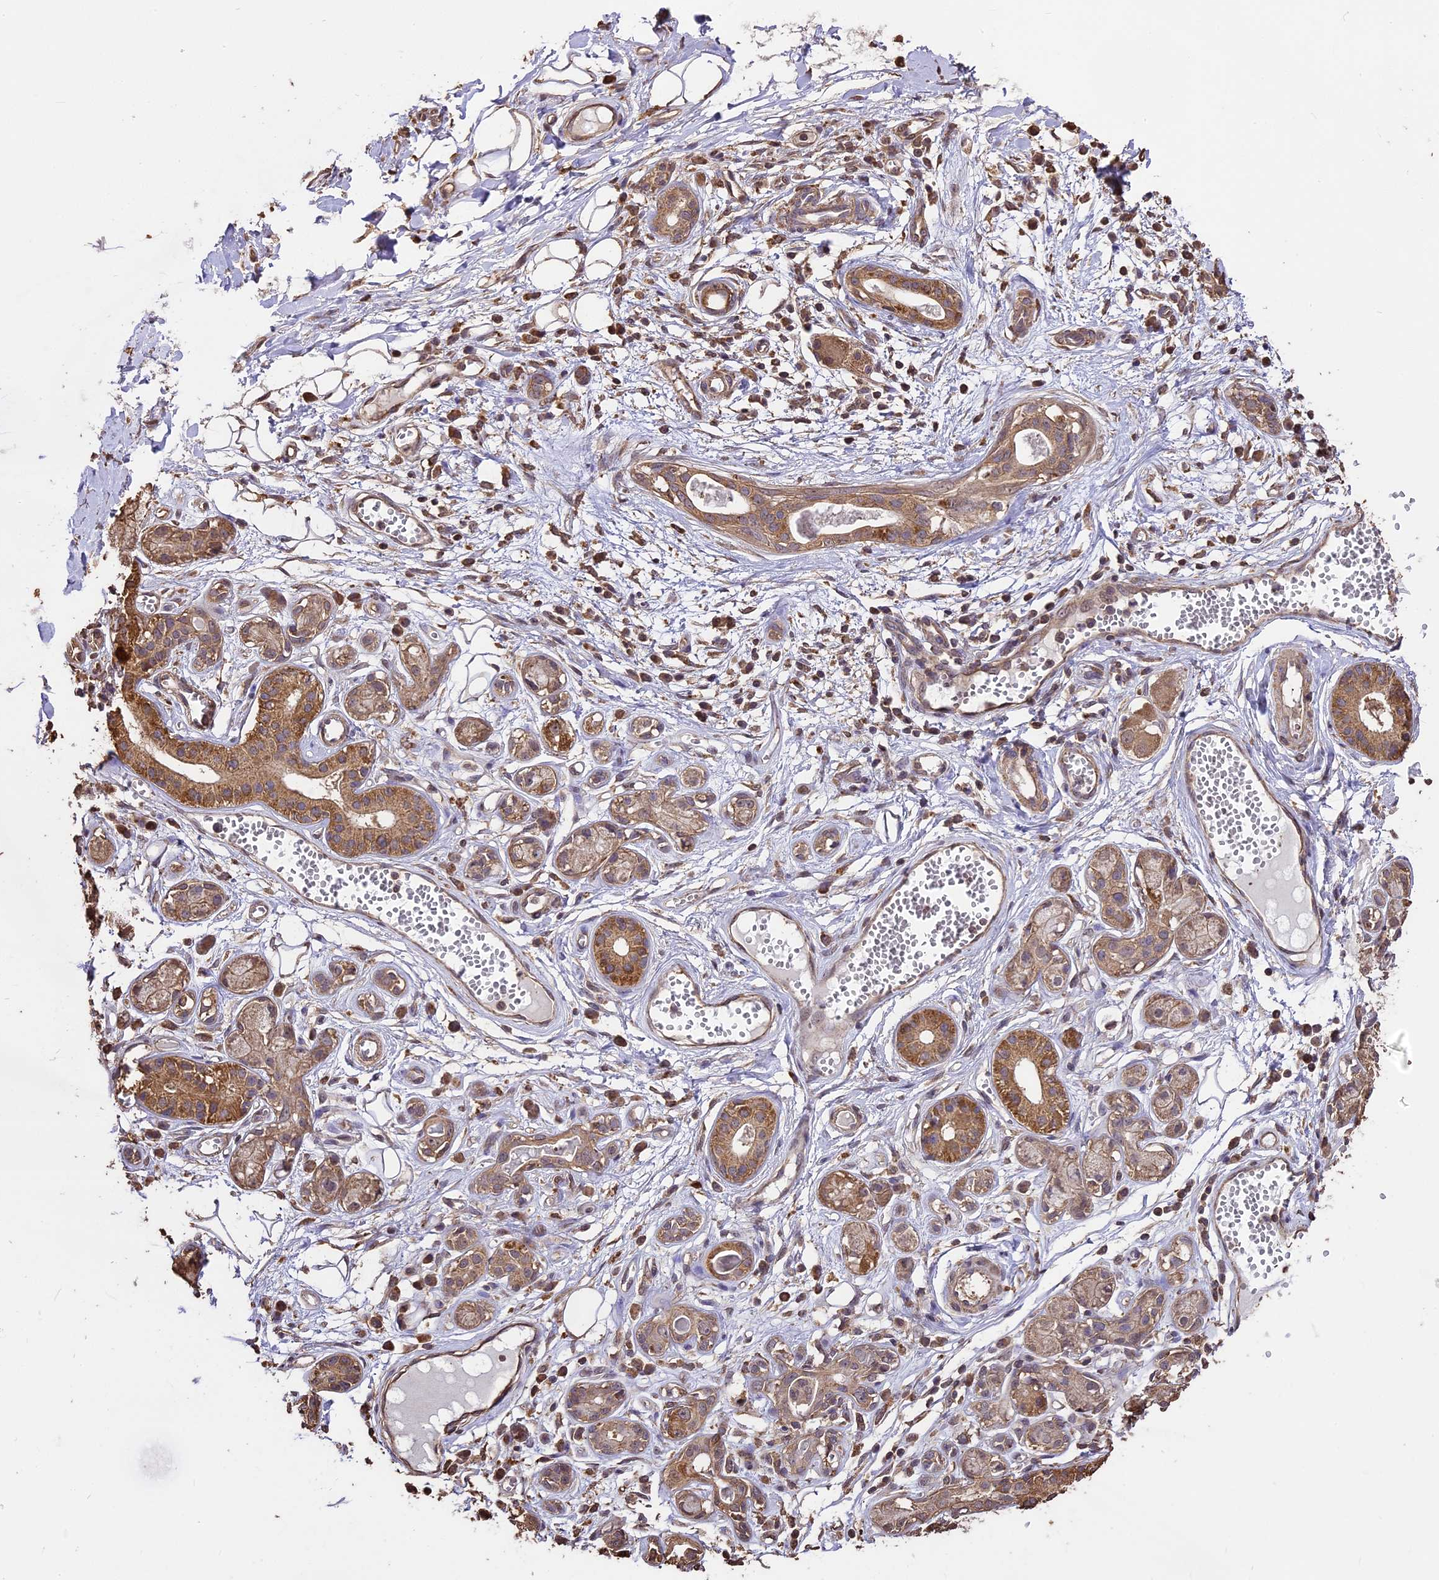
{"staining": {"intensity": "weak", "quantity": "25%-75%", "location": "cytoplasmic/membranous"}, "tissue": "adipose tissue", "cell_type": "Adipocytes", "image_type": "normal", "snomed": [{"axis": "morphology", "description": "Normal tissue, NOS"}, {"axis": "morphology", "description": "Inflammation, NOS"}, {"axis": "topography", "description": "Salivary gland"}, {"axis": "topography", "description": "Peripheral nerve tissue"}], "caption": "Adipocytes demonstrate weak cytoplasmic/membranous expression in about 25%-75% of cells in unremarkable adipose tissue. The staining was performed using DAB (3,3'-diaminobenzidine), with brown indicating positive protein expression. Nuclei are stained blue with hematoxylin.", "gene": "PGPEP1L", "patient": {"sex": "female", "age": 75}}